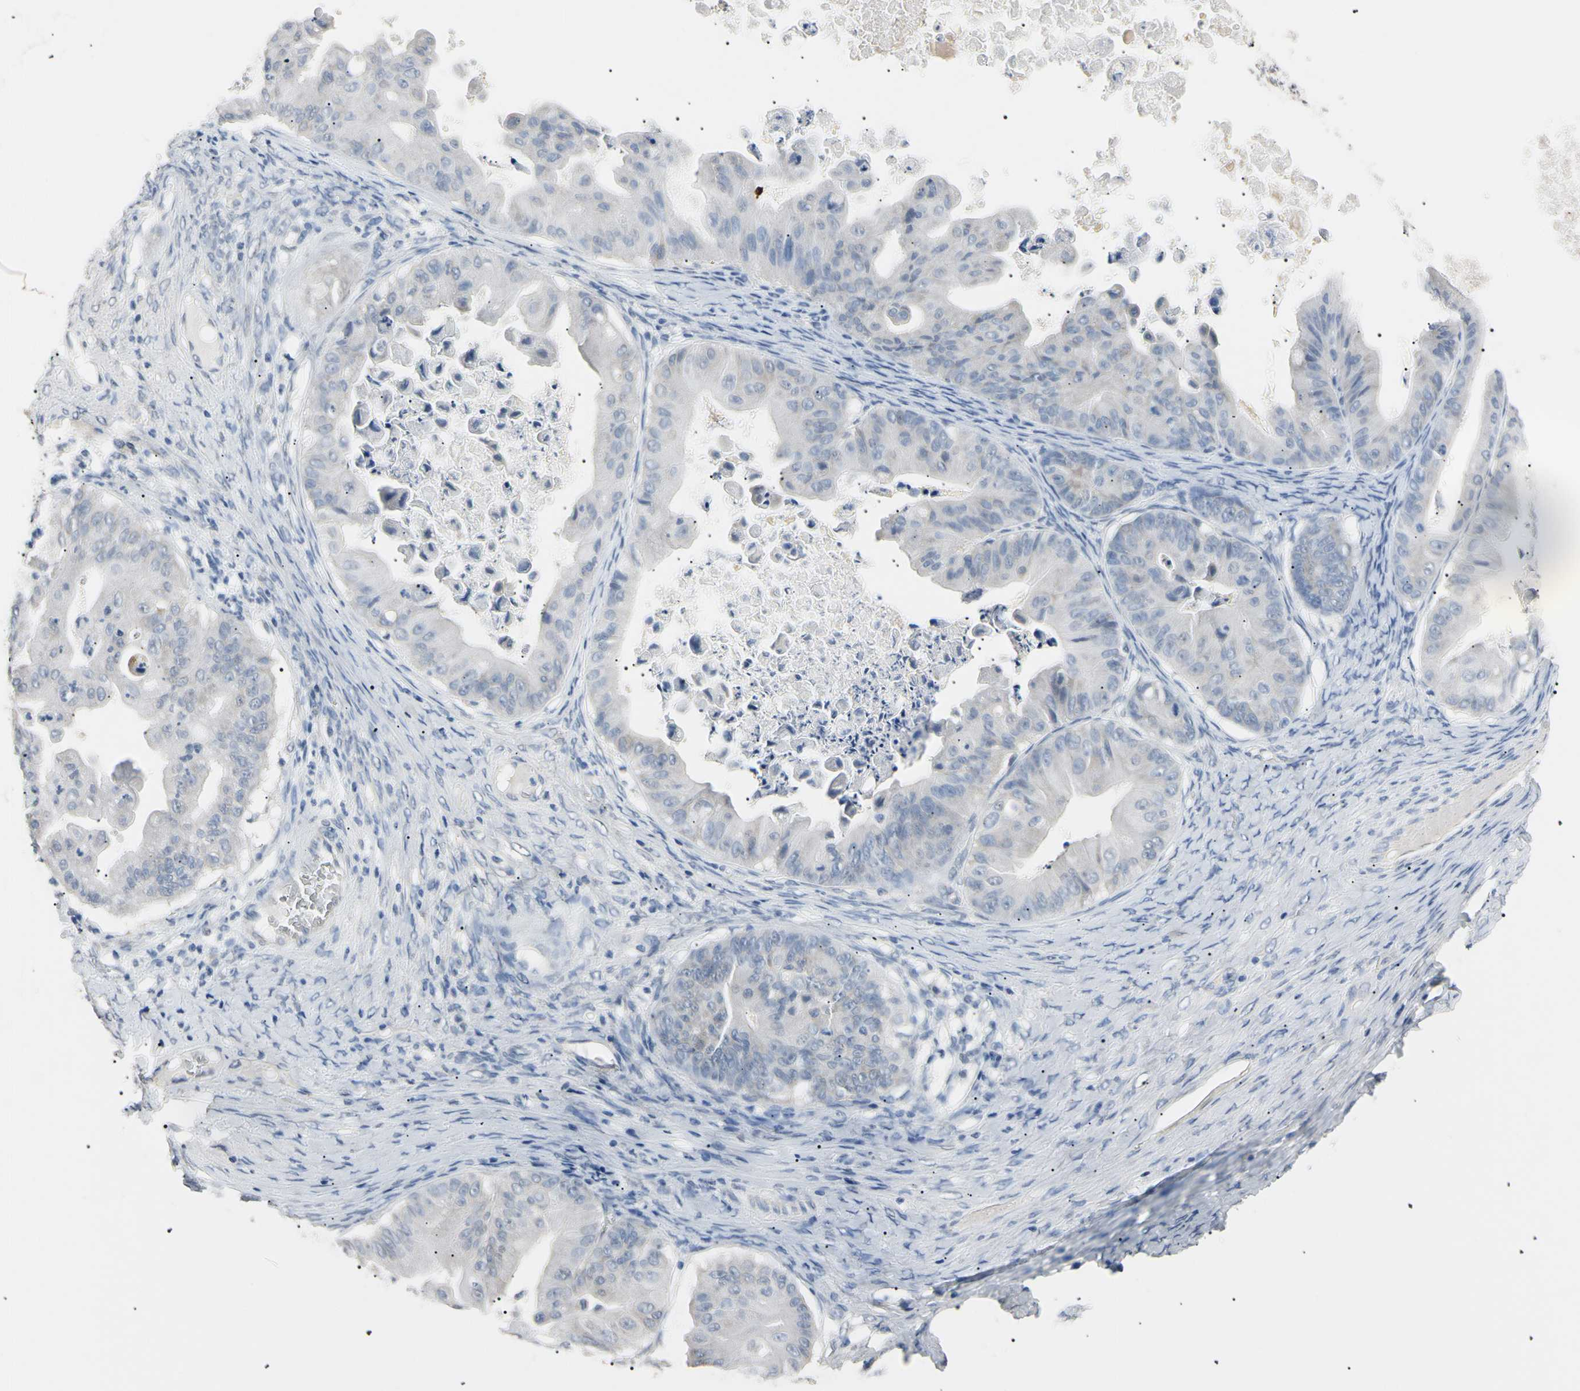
{"staining": {"intensity": "negative", "quantity": "none", "location": "none"}, "tissue": "ovarian cancer", "cell_type": "Tumor cells", "image_type": "cancer", "snomed": [{"axis": "morphology", "description": "Cystadenocarcinoma, mucinous, NOS"}, {"axis": "topography", "description": "Ovary"}], "caption": "There is no significant positivity in tumor cells of ovarian cancer (mucinous cystadenocarcinoma). (Brightfield microscopy of DAB immunohistochemistry at high magnification).", "gene": "CGB3", "patient": {"sex": "female", "age": 37}}